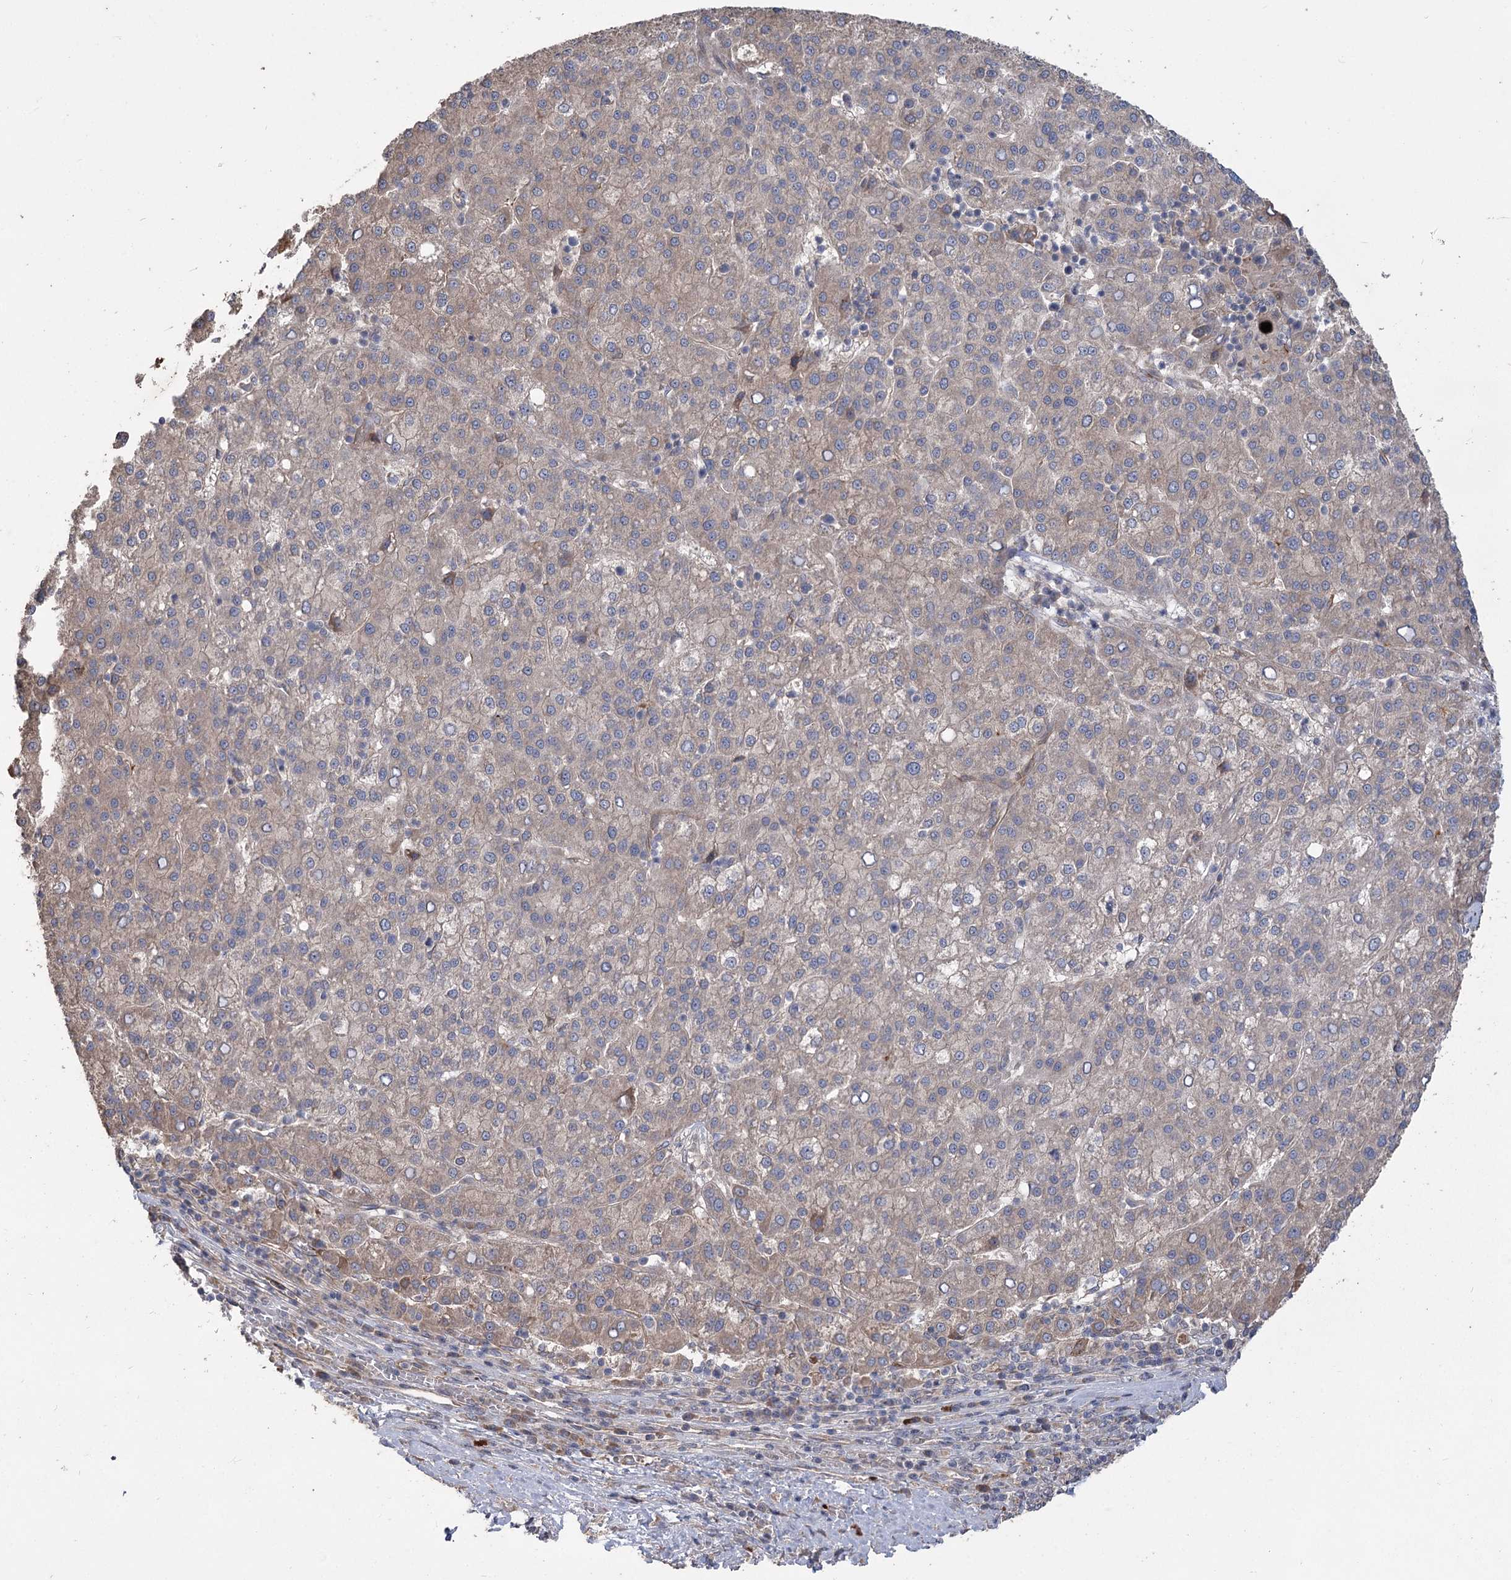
{"staining": {"intensity": "weak", "quantity": "25%-75%", "location": "cytoplasmic/membranous"}, "tissue": "liver cancer", "cell_type": "Tumor cells", "image_type": "cancer", "snomed": [{"axis": "morphology", "description": "Carcinoma, Hepatocellular, NOS"}, {"axis": "topography", "description": "Liver"}], "caption": "Immunohistochemical staining of liver cancer (hepatocellular carcinoma) displays low levels of weak cytoplasmic/membranous protein expression in about 25%-75% of tumor cells.", "gene": "RIN2", "patient": {"sex": "female", "age": 58}}